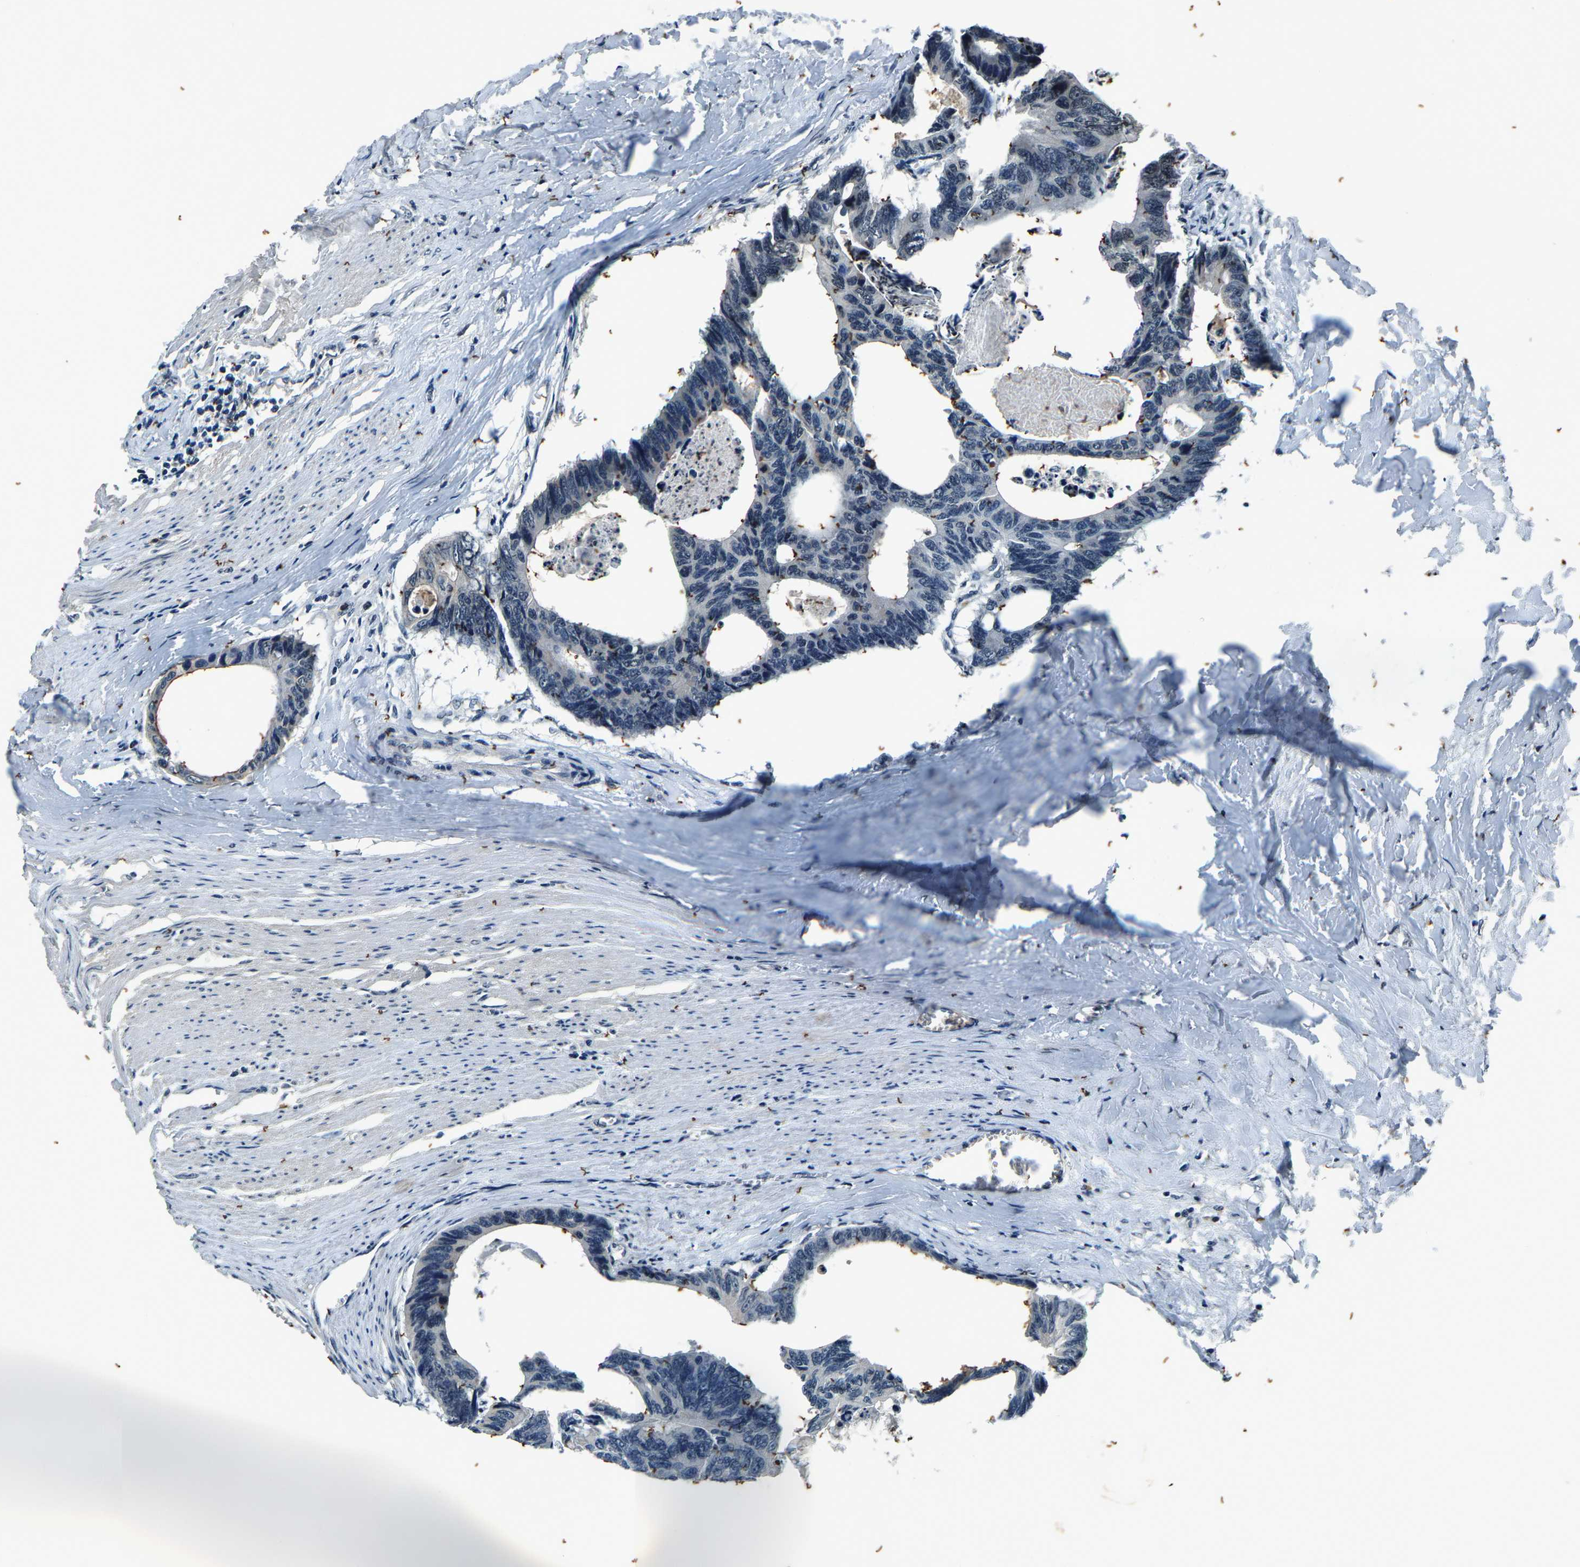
{"staining": {"intensity": "negative", "quantity": "none", "location": "none"}, "tissue": "colorectal cancer", "cell_type": "Tumor cells", "image_type": "cancer", "snomed": [{"axis": "morphology", "description": "Adenocarcinoma, NOS"}, {"axis": "topography", "description": "Colon"}], "caption": "Immunohistochemistry of human colorectal cancer (adenocarcinoma) displays no expression in tumor cells.", "gene": "H4C1", "patient": {"sex": "female", "age": 55}}